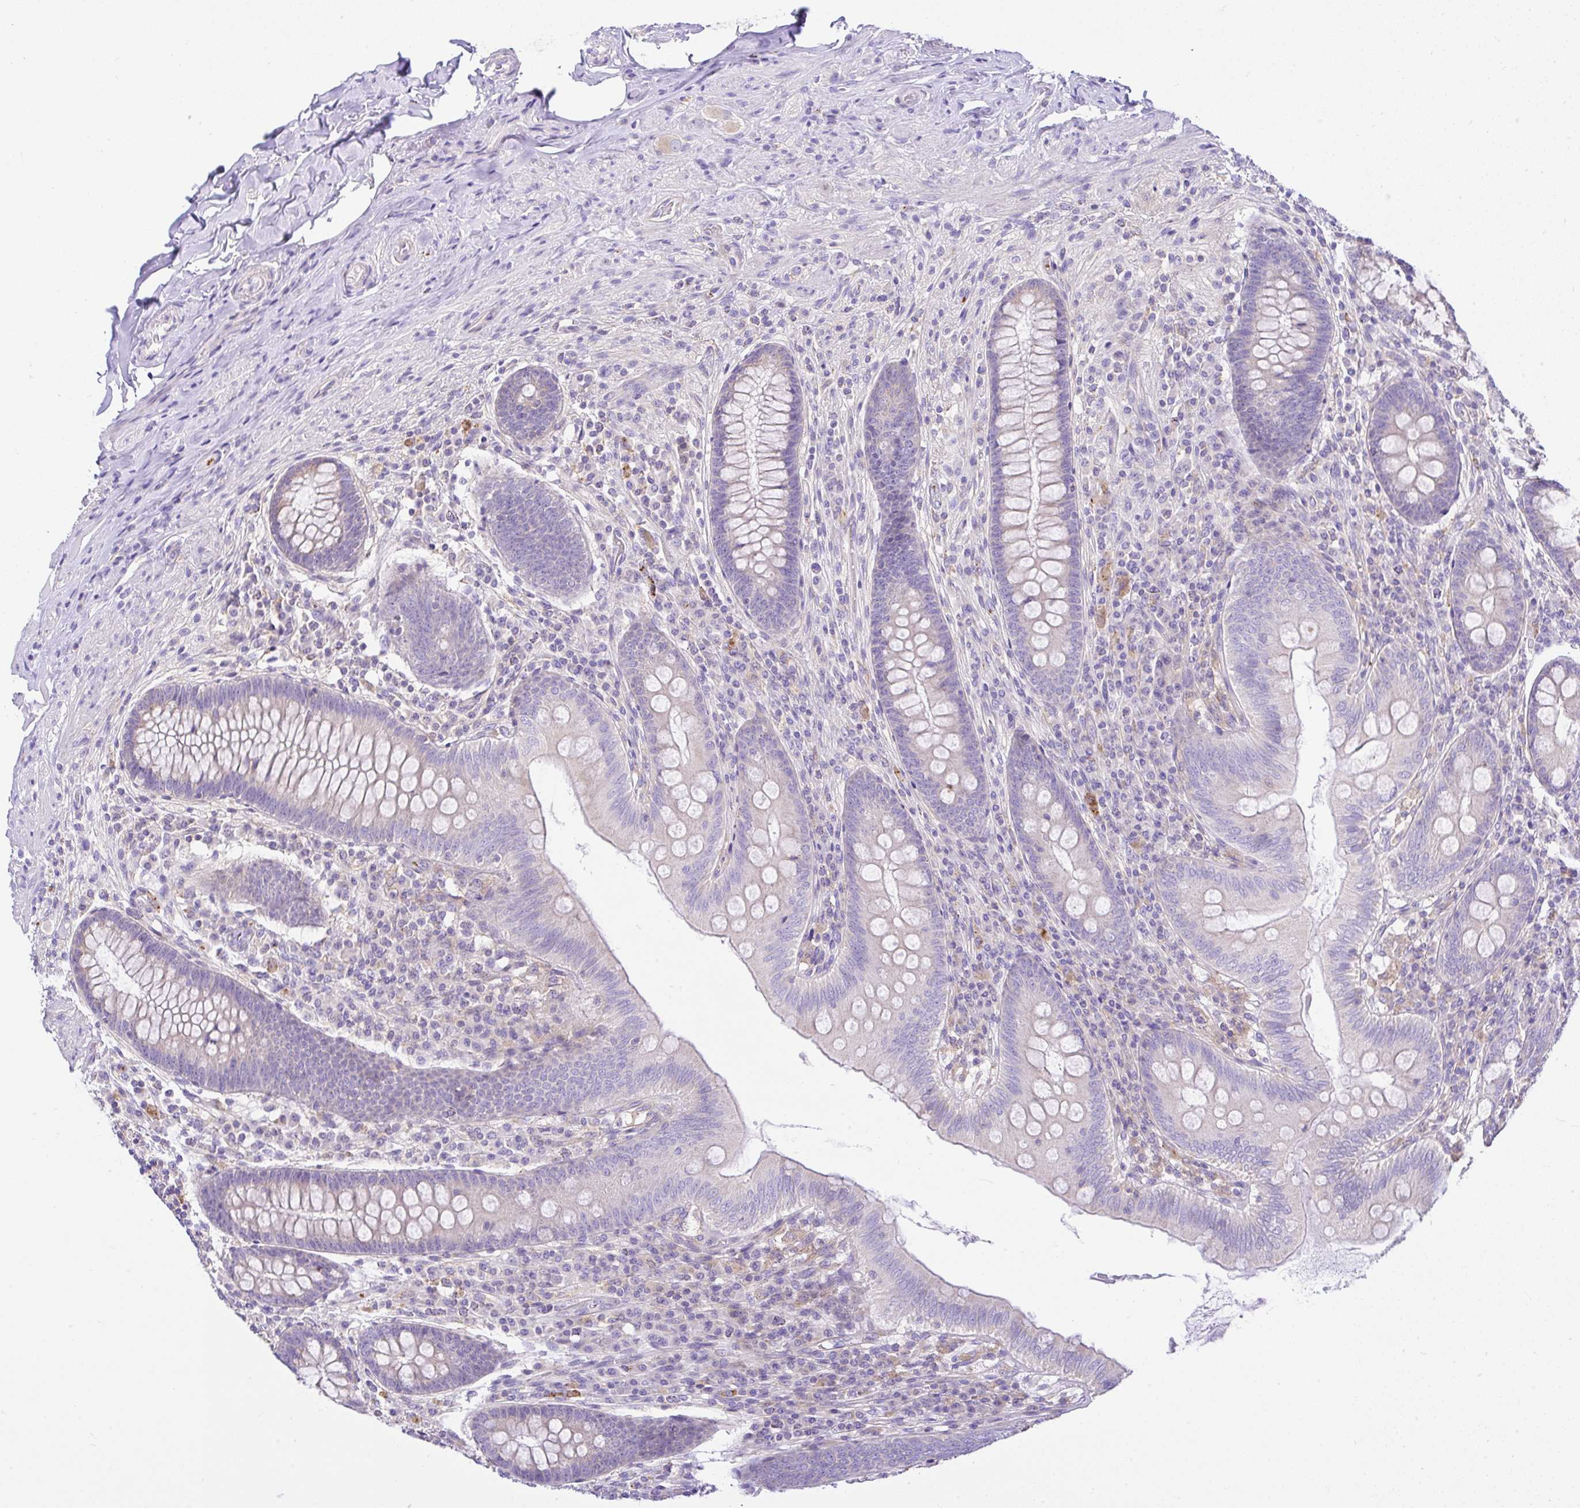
{"staining": {"intensity": "negative", "quantity": "none", "location": "none"}, "tissue": "appendix", "cell_type": "Glandular cells", "image_type": "normal", "snomed": [{"axis": "morphology", "description": "Normal tissue, NOS"}, {"axis": "topography", "description": "Appendix"}], "caption": "Photomicrograph shows no protein positivity in glandular cells of unremarkable appendix.", "gene": "CCDC142", "patient": {"sex": "male", "age": 71}}